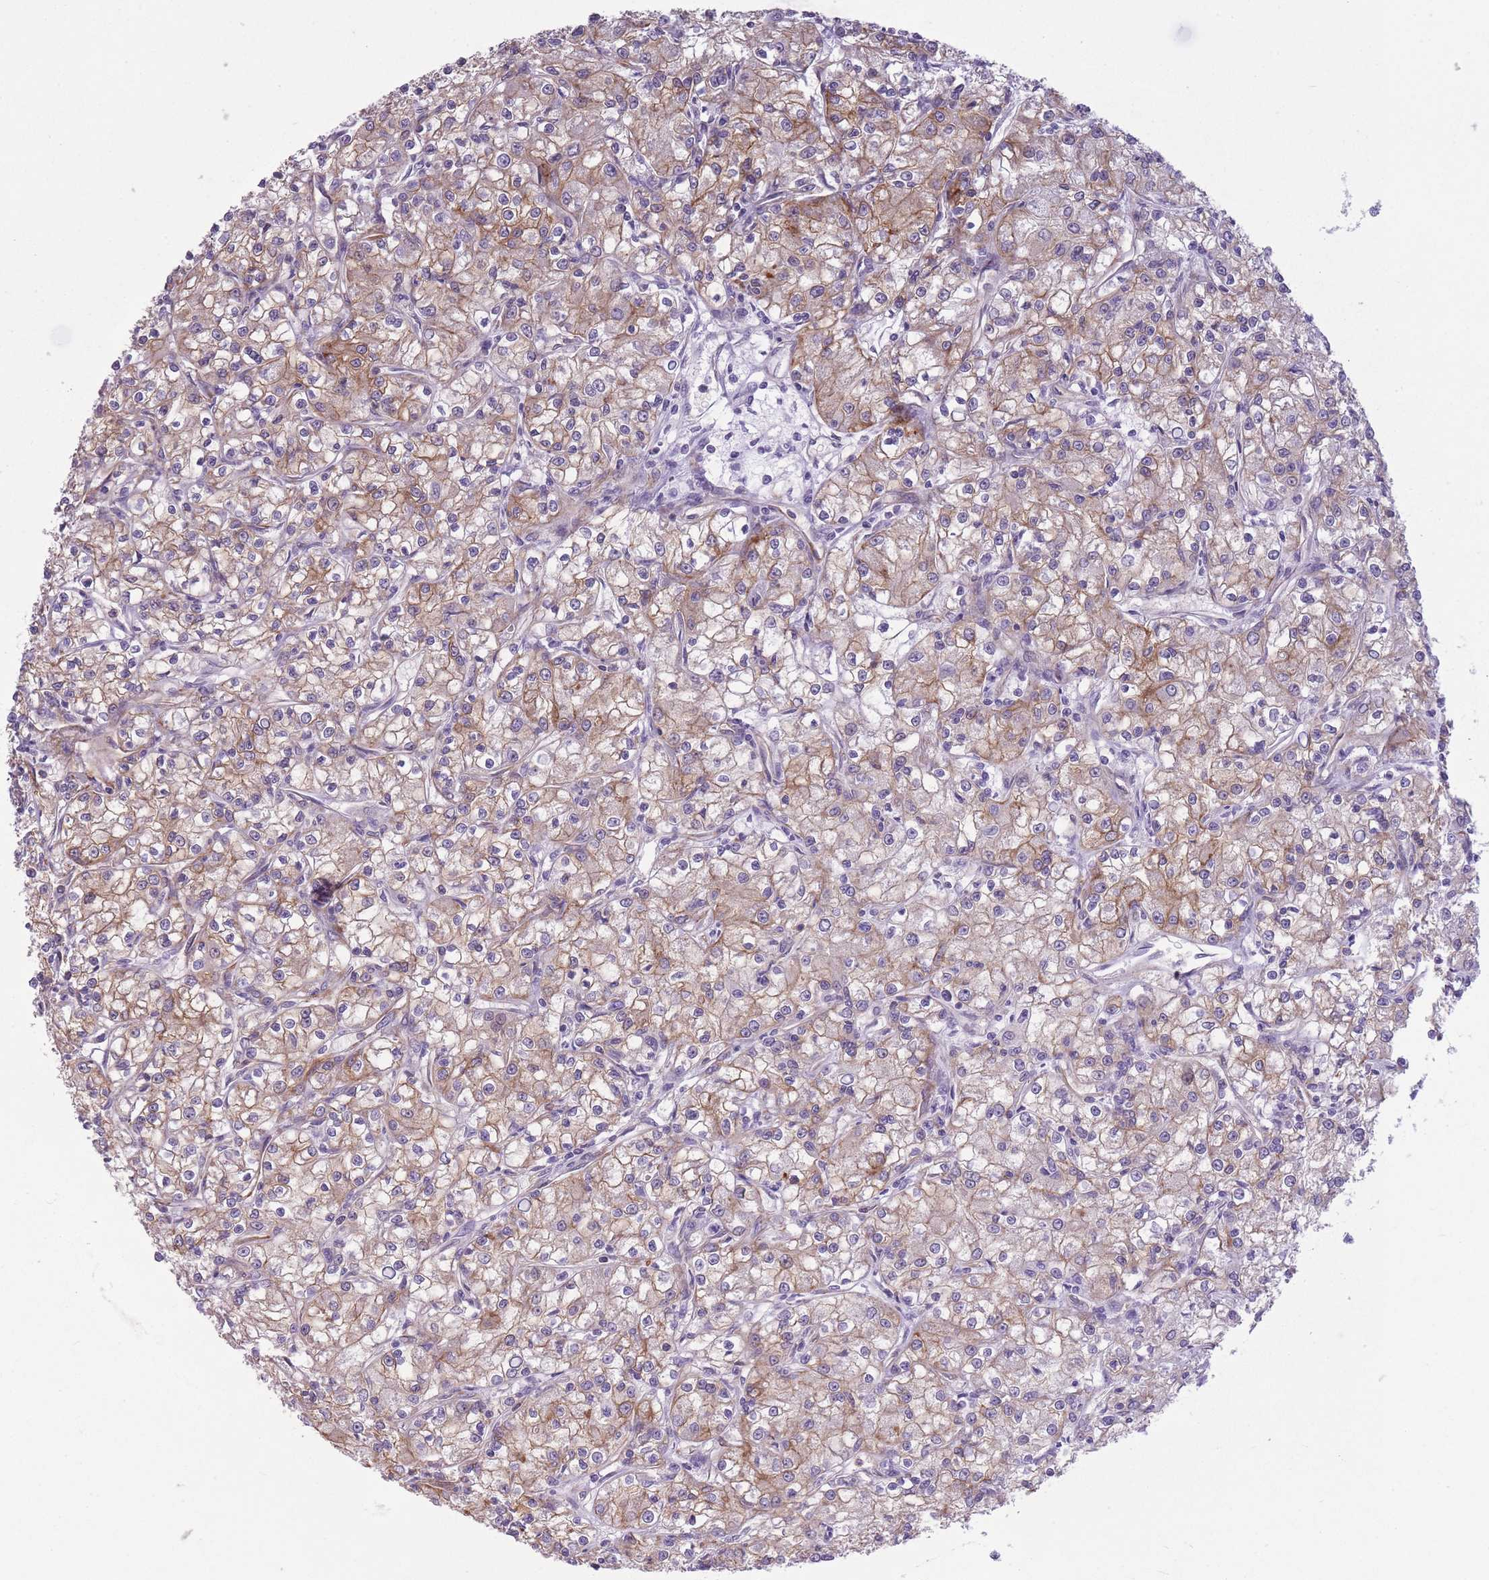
{"staining": {"intensity": "moderate", "quantity": "25%-75%", "location": "cytoplasmic/membranous"}, "tissue": "renal cancer", "cell_type": "Tumor cells", "image_type": "cancer", "snomed": [{"axis": "morphology", "description": "Adenocarcinoma, NOS"}, {"axis": "topography", "description": "Kidney"}], "caption": "Immunohistochemistry histopathology image of renal adenocarcinoma stained for a protein (brown), which shows medium levels of moderate cytoplasmic/membranous staining in approximately 25%-75% of tumor cells.", "gene": "ADD1", "patient": {"sex": "female", "age": 59}}